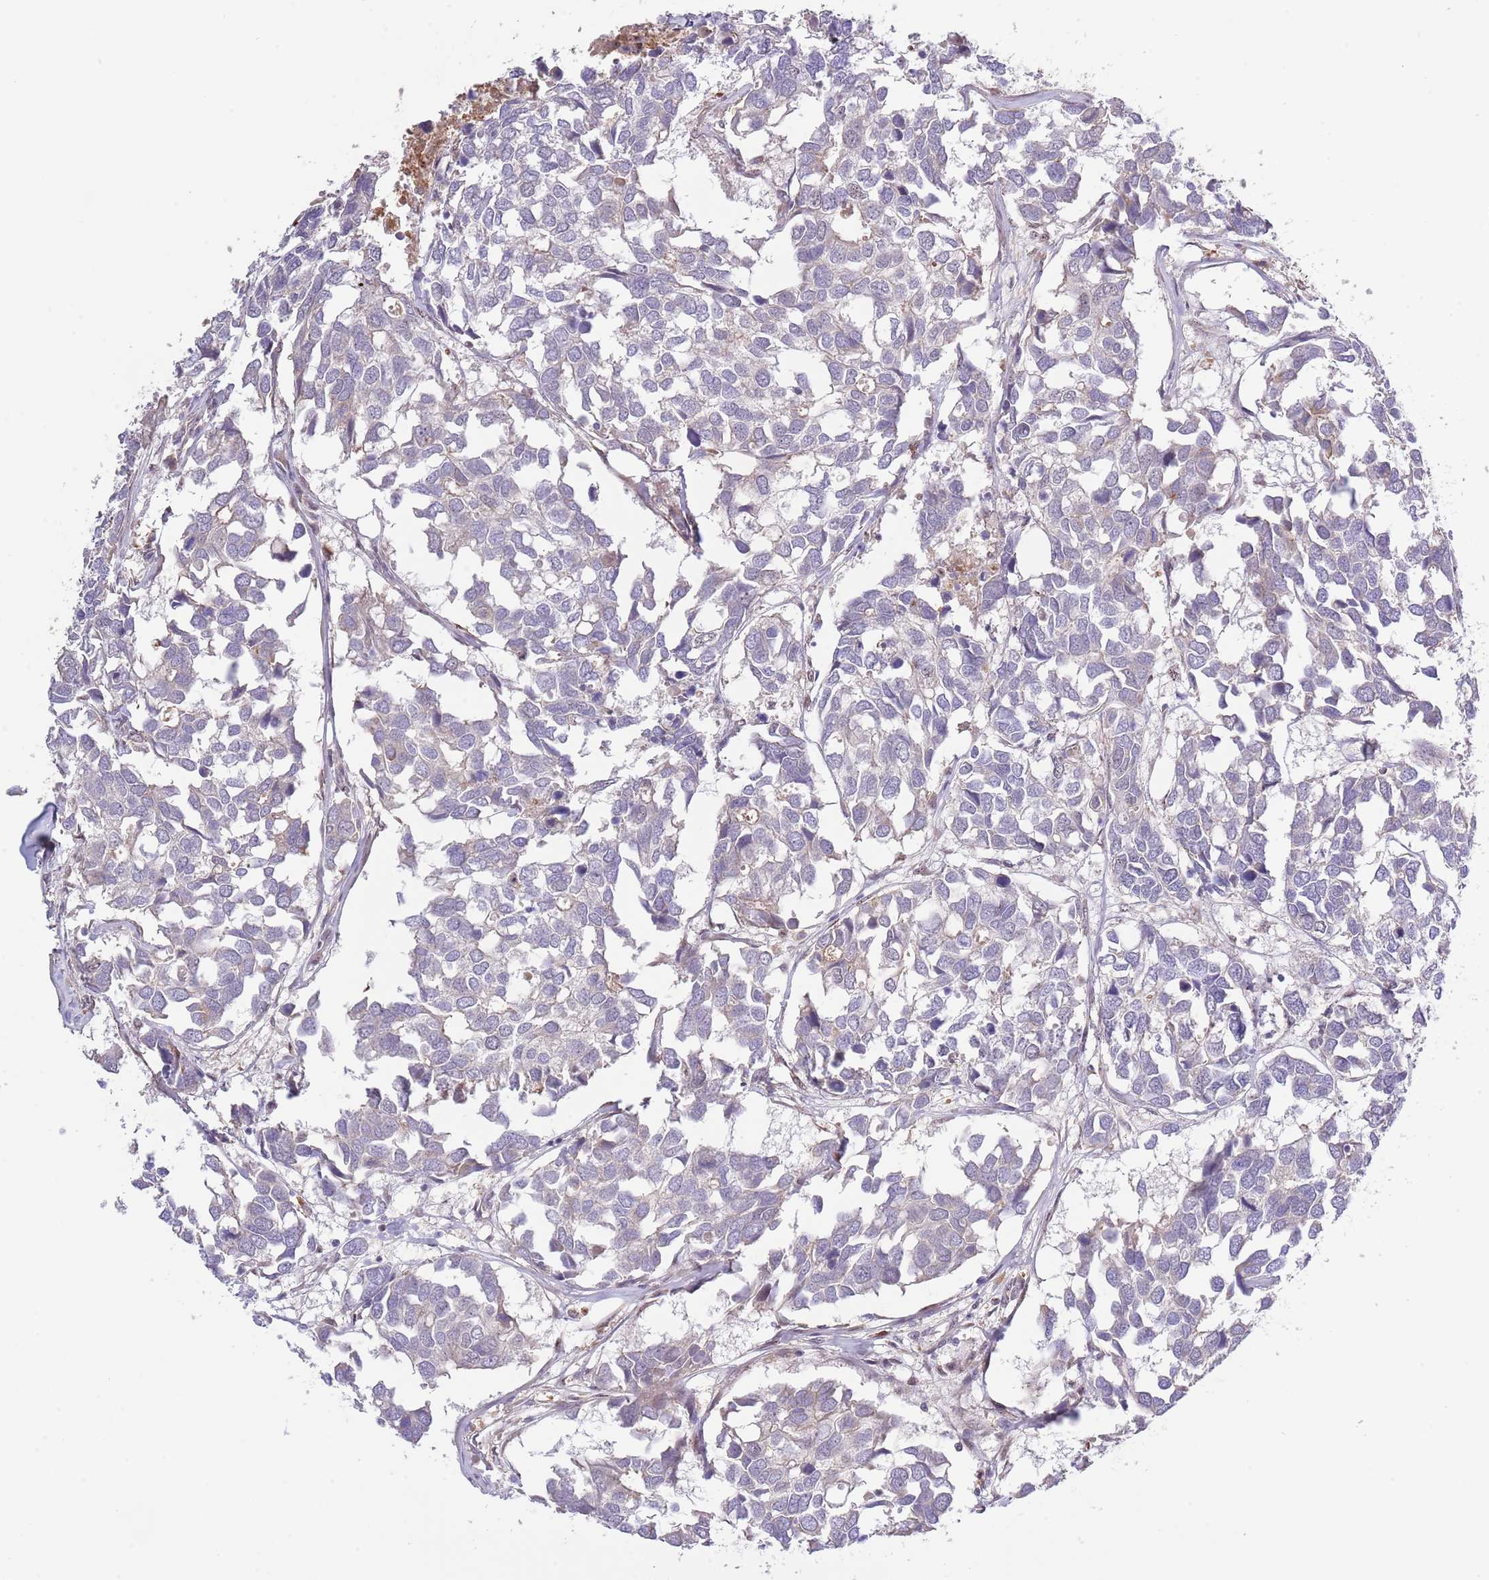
{"staining": {"intensity": "negative", "quantity": "none", "location": "none"}, "tissue": "breast cancer", "cell_type": "Tumor cells", "image_type": "cancer", "snomed": [{"axis": "morphology", "description": "Duct carcinoma"}, {"axis": "topography", "description": "Breast"}], "caption": "This photomicrograph is of breast intraductal carcinoma stained with immunohistochemistry (IHC) to label a protein in brown with the nuclei are counter-stained blue. There is no positivity in tumor cells.", "gene": "PRR16", "patient": {"sex": "female", "age": 83}}